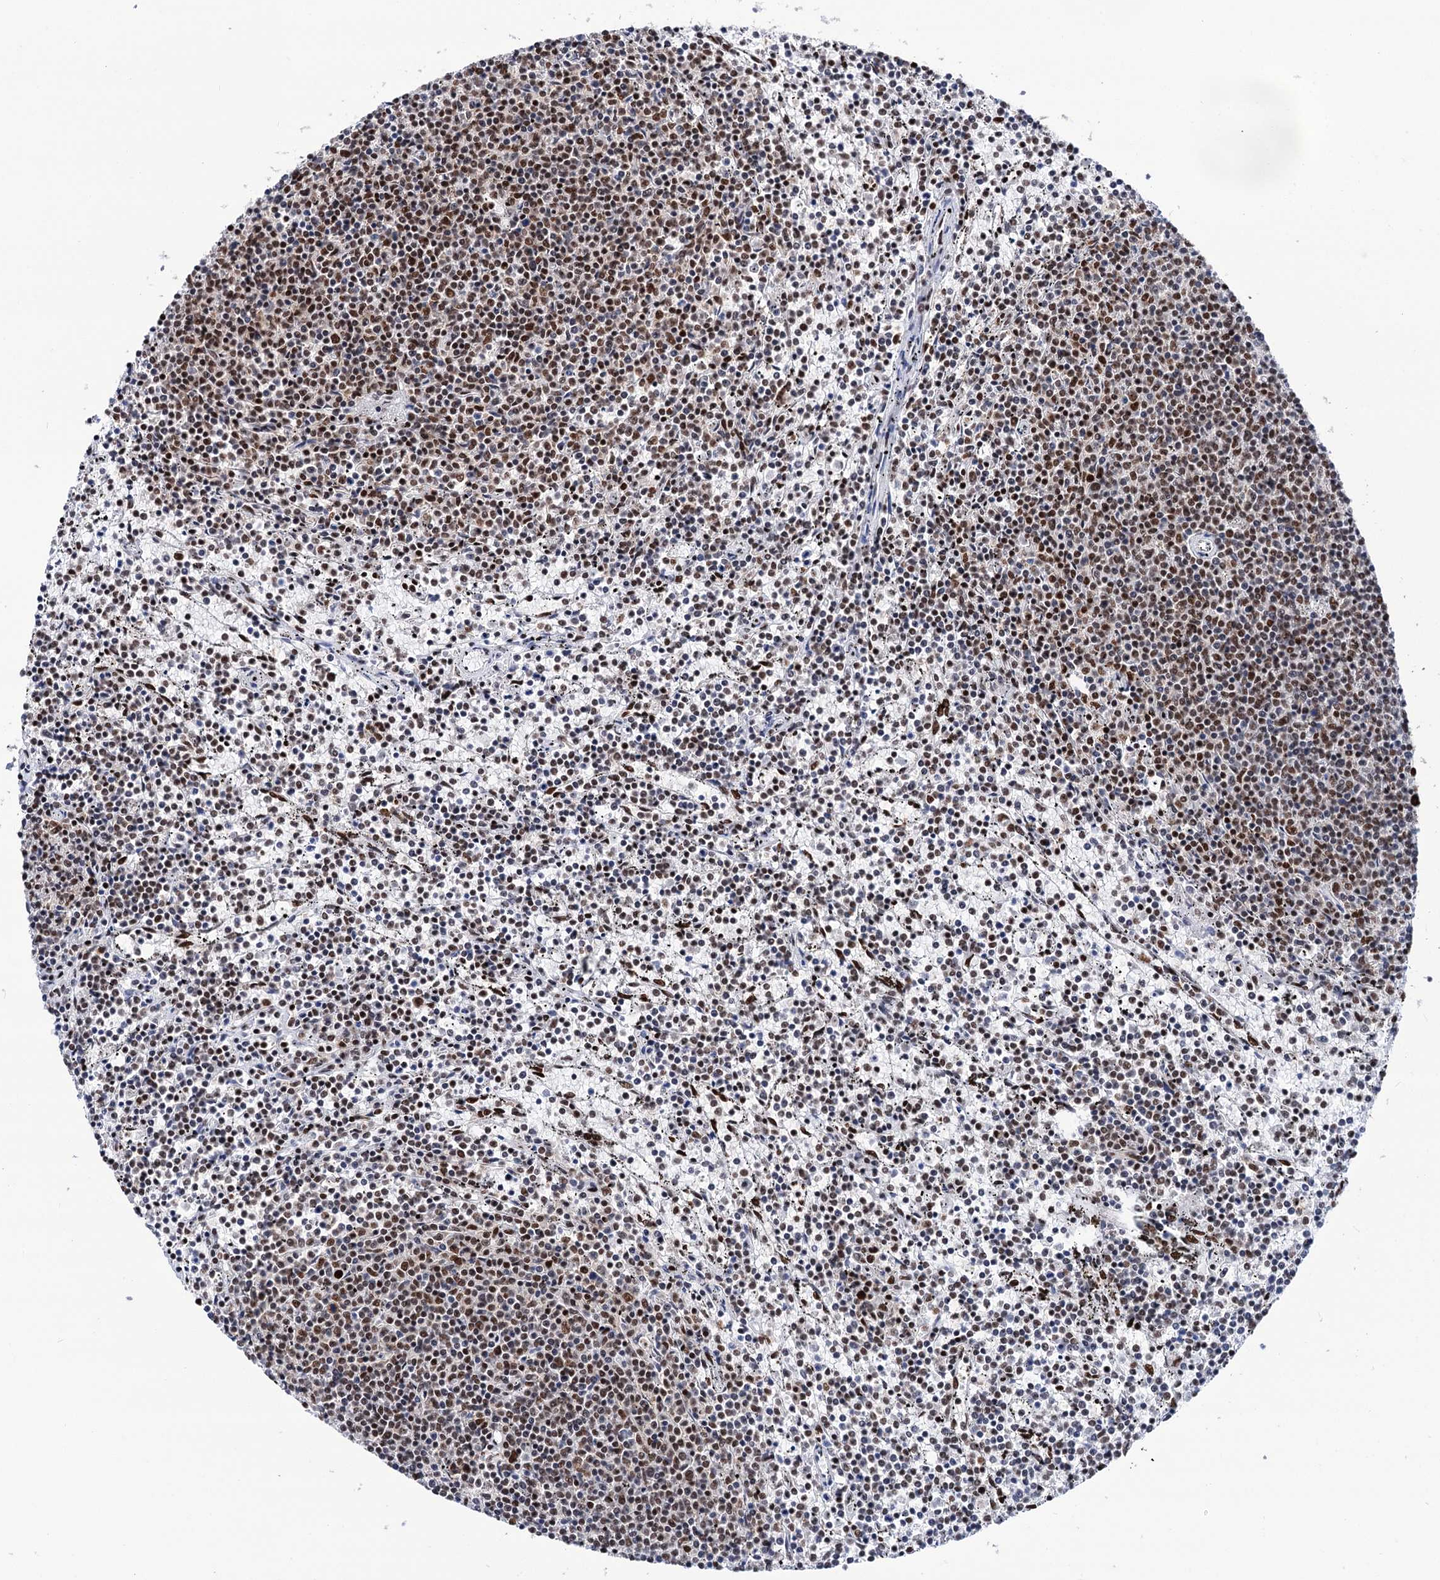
{"staining": {"intensity": "moderate", "quantity": "25%-75%", "location": "nuclear"}, "tissue": "lymphoma", "cell_type": "Tumor cells", "image_type": "cancer", "snomed": [{"axis": "morphology", "description": "Malignant lymphoma, non-Hodgkin's type, Low grade"}, {"axis": "topography", "description": "Spleen"}], "caption": "The micrograph displays a brown stain indicating the presence of a protein in the nuclear of tumor cells in lymphoma.", "gene": "MATR3", "patient": {"sex": "female", "age": 50}}